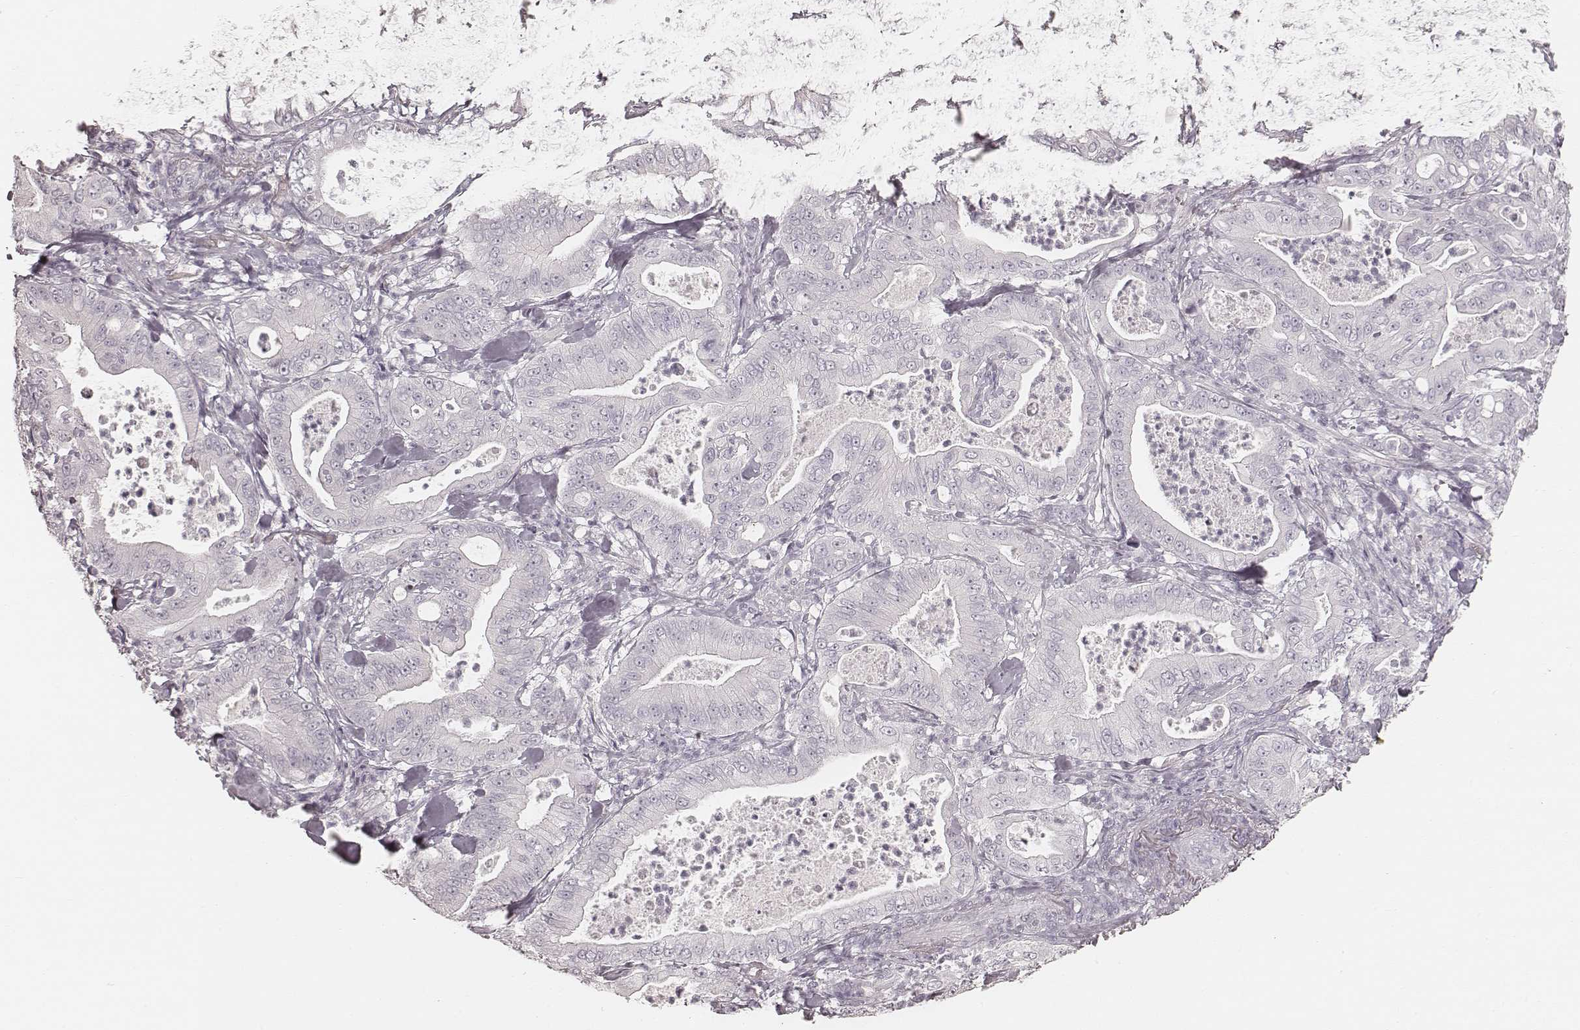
{"staining": {"intensity": "negative", "quantity": "none", "location": "none"}, "tissue": "pancreatic cancer", "cell_type": "Tumor cells", "image_type": "cancer", "snomed": [{"axis": "morphology", "description": "Adenocarcinoma, NOS"}, {"axis": "topography", "description": "Pancreas"}], "caption": "IHC photomicrograph of neoplastic tissue: pancreatic cancer (adenocarcinoma) stained with DAB (3,3'-diaminobenzidine) shows no significant protein positivity in tumor cells. Brightfield microscopy of IHC stained with DAB (brown) and hematoxylin (blue), captured at high magnification.", "gene": "TEX37", "patient": {"sex": "male", "age": 71}}